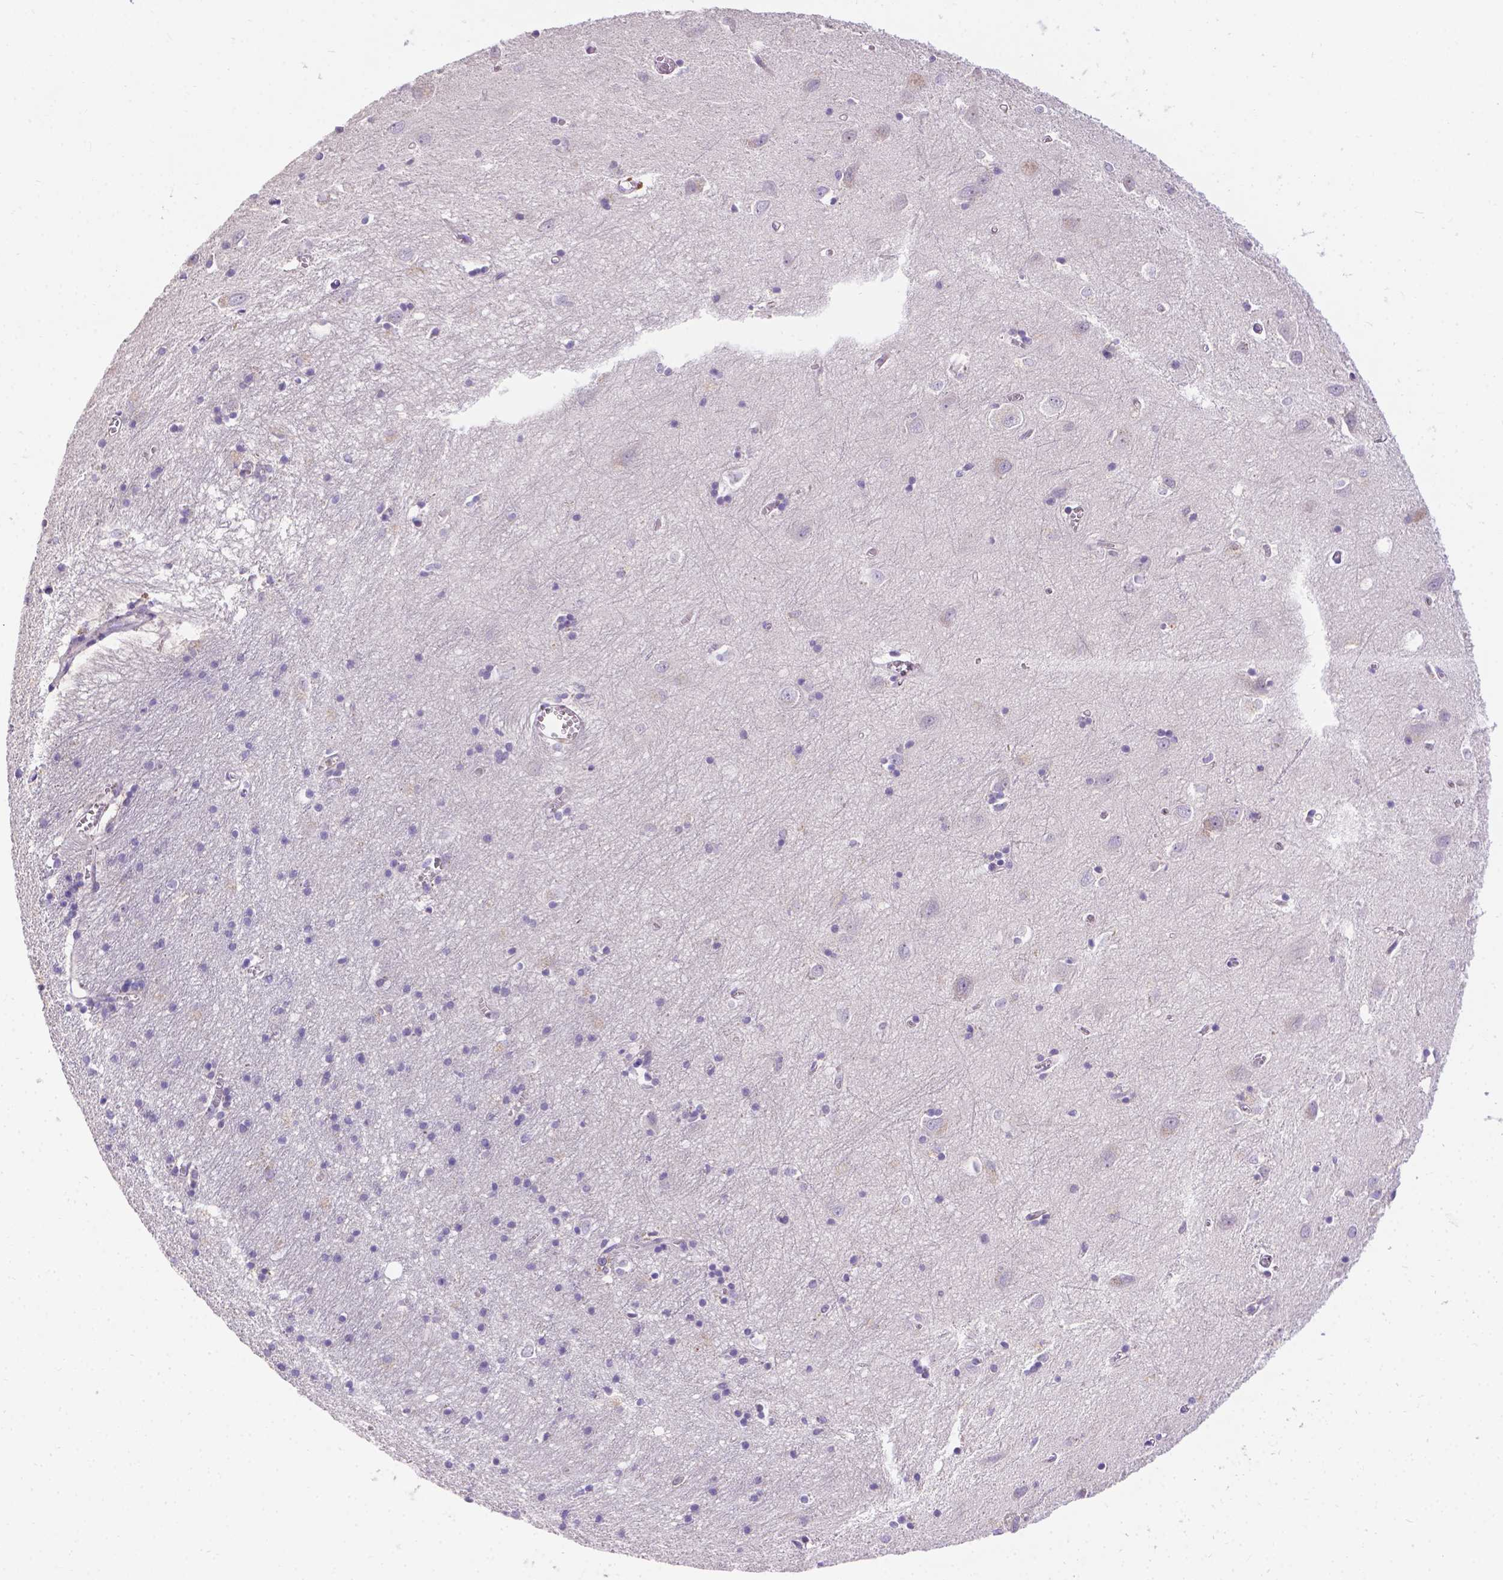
{"staining": {"intensity": "negative", "quantity": "none", "location": "none"}, "tissue": "cerebral cortex", "cell_type": "Endothelial cells", "image_type": "normal", "snomed": [{"axis": "morphology", "description": "Normal tissue, NOS"}, {"axis": "topography", "description": "Cerebral cortex"}], "caption": "A photomicrograph of cerebral cortex stained for a protein reveals no brown staining in endothelial cells.", "gene": "TM4SF18", "patient": {"sex": "male", "age": 70}}